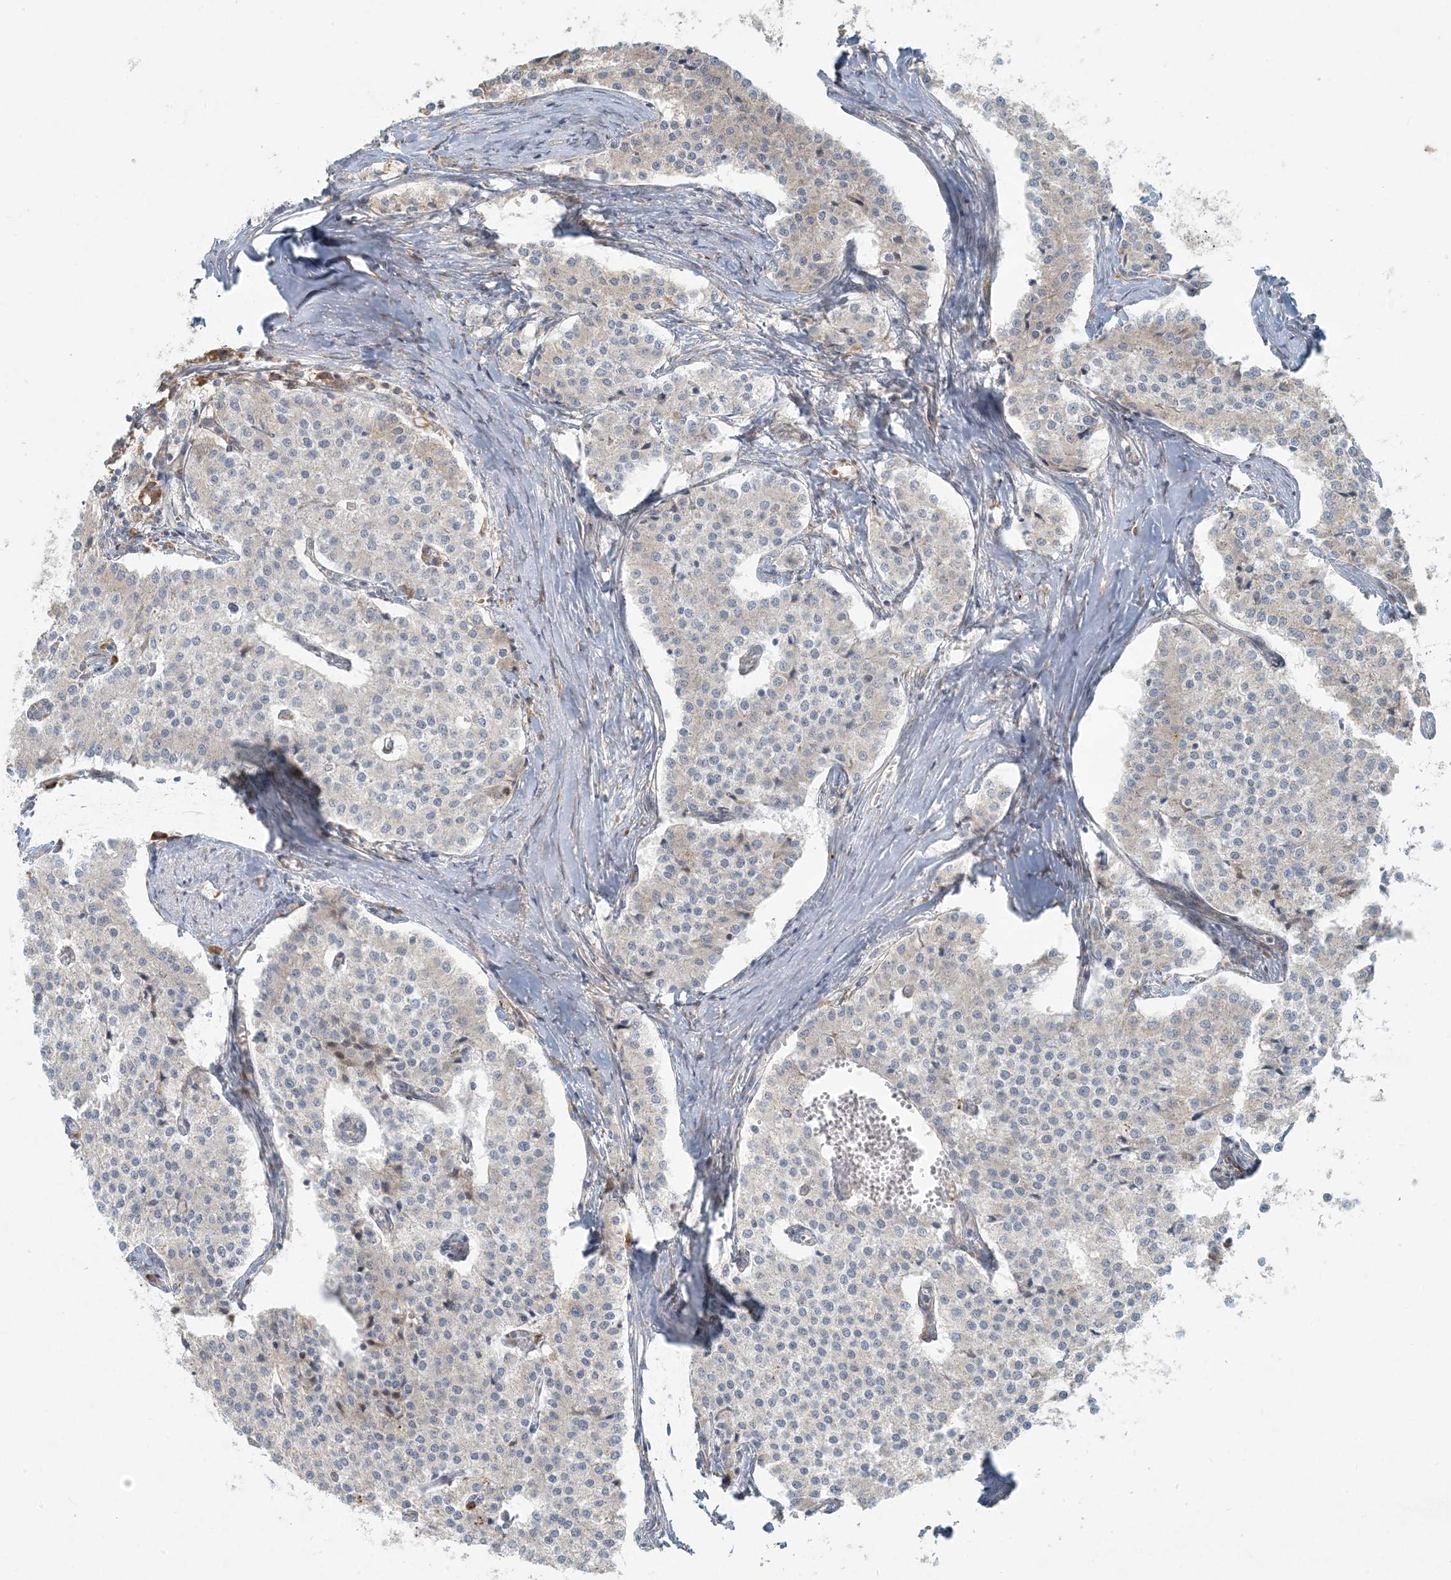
{"staining": {"intensity": "negative", "quantity": "none", "location": "none"}, "tissue": "carcinoid", "cell_type": "Tumor cells", "image_type": "cancer", "snomed": [{"axis": "morphology", "description": "Carcinoid, malignant, NOS"}, {"axis": "topography", "description": "Colon"}], "caption": "A high-resolution micrograph shows immunohistochemistry staining of malignant carcinoid, which exhibits no significant positivity in tumor cells.", "gene": "HACL1", "patient": {"sex": "female", "age": 52}}